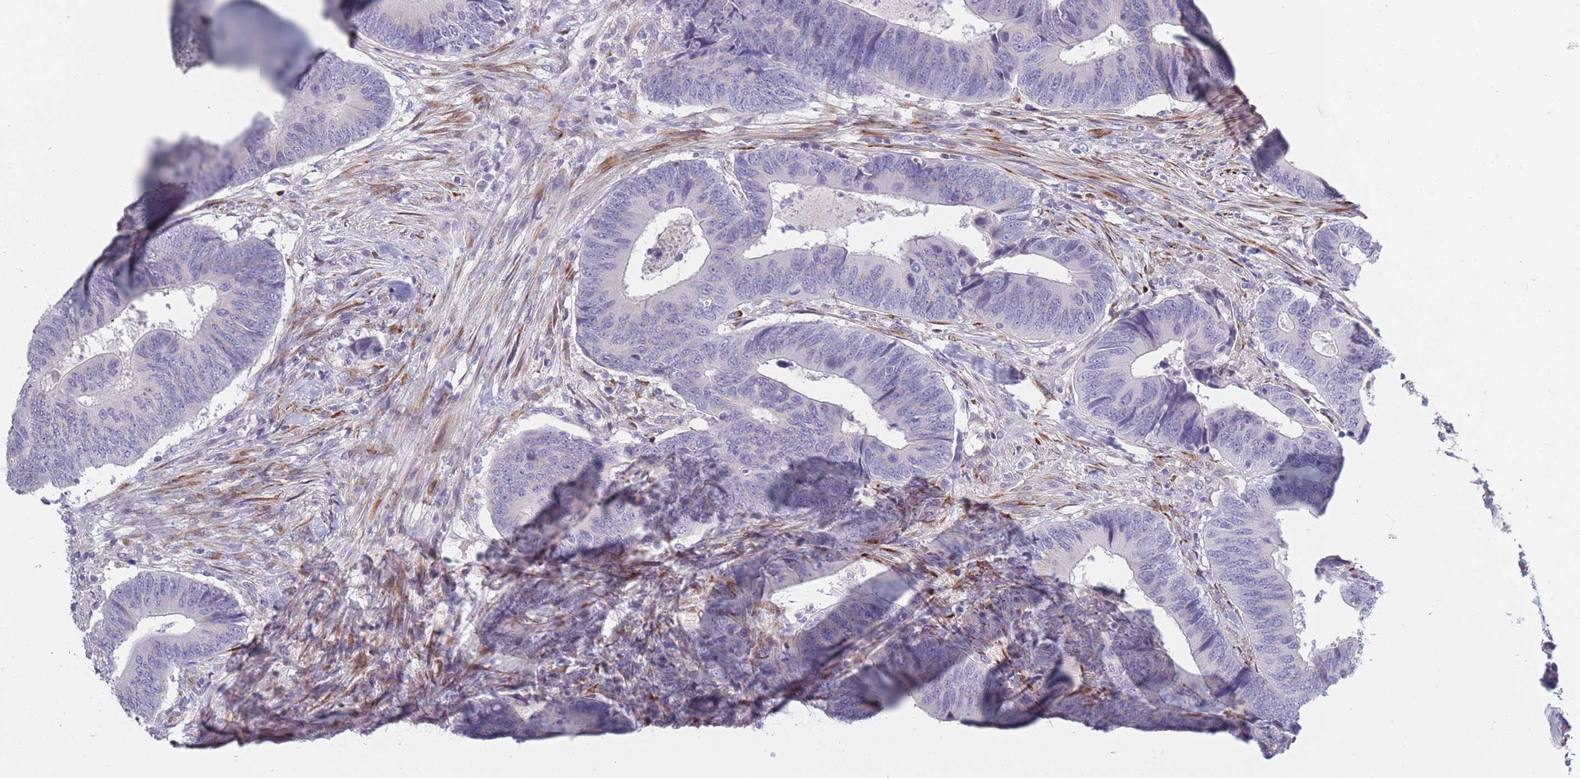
{"staining": {"intensity": "negative", "quantity": "none", "location": "none"}, "tissue": "colorectal cancer", "cell_type": "Tumor cells", "image_type": "cancer", "snomed": [{"axis": "morphology", "description": "Adenocarcinoma, NOS"}, {"axis": "topography", "description": "Colon"}], "caption": "Immunohistochemical staining of human colorectal cancer exhibits no significant positivity in tumor cells.", "gene": "CCNQ", "patient": {"sex": "male", "age": 87}}